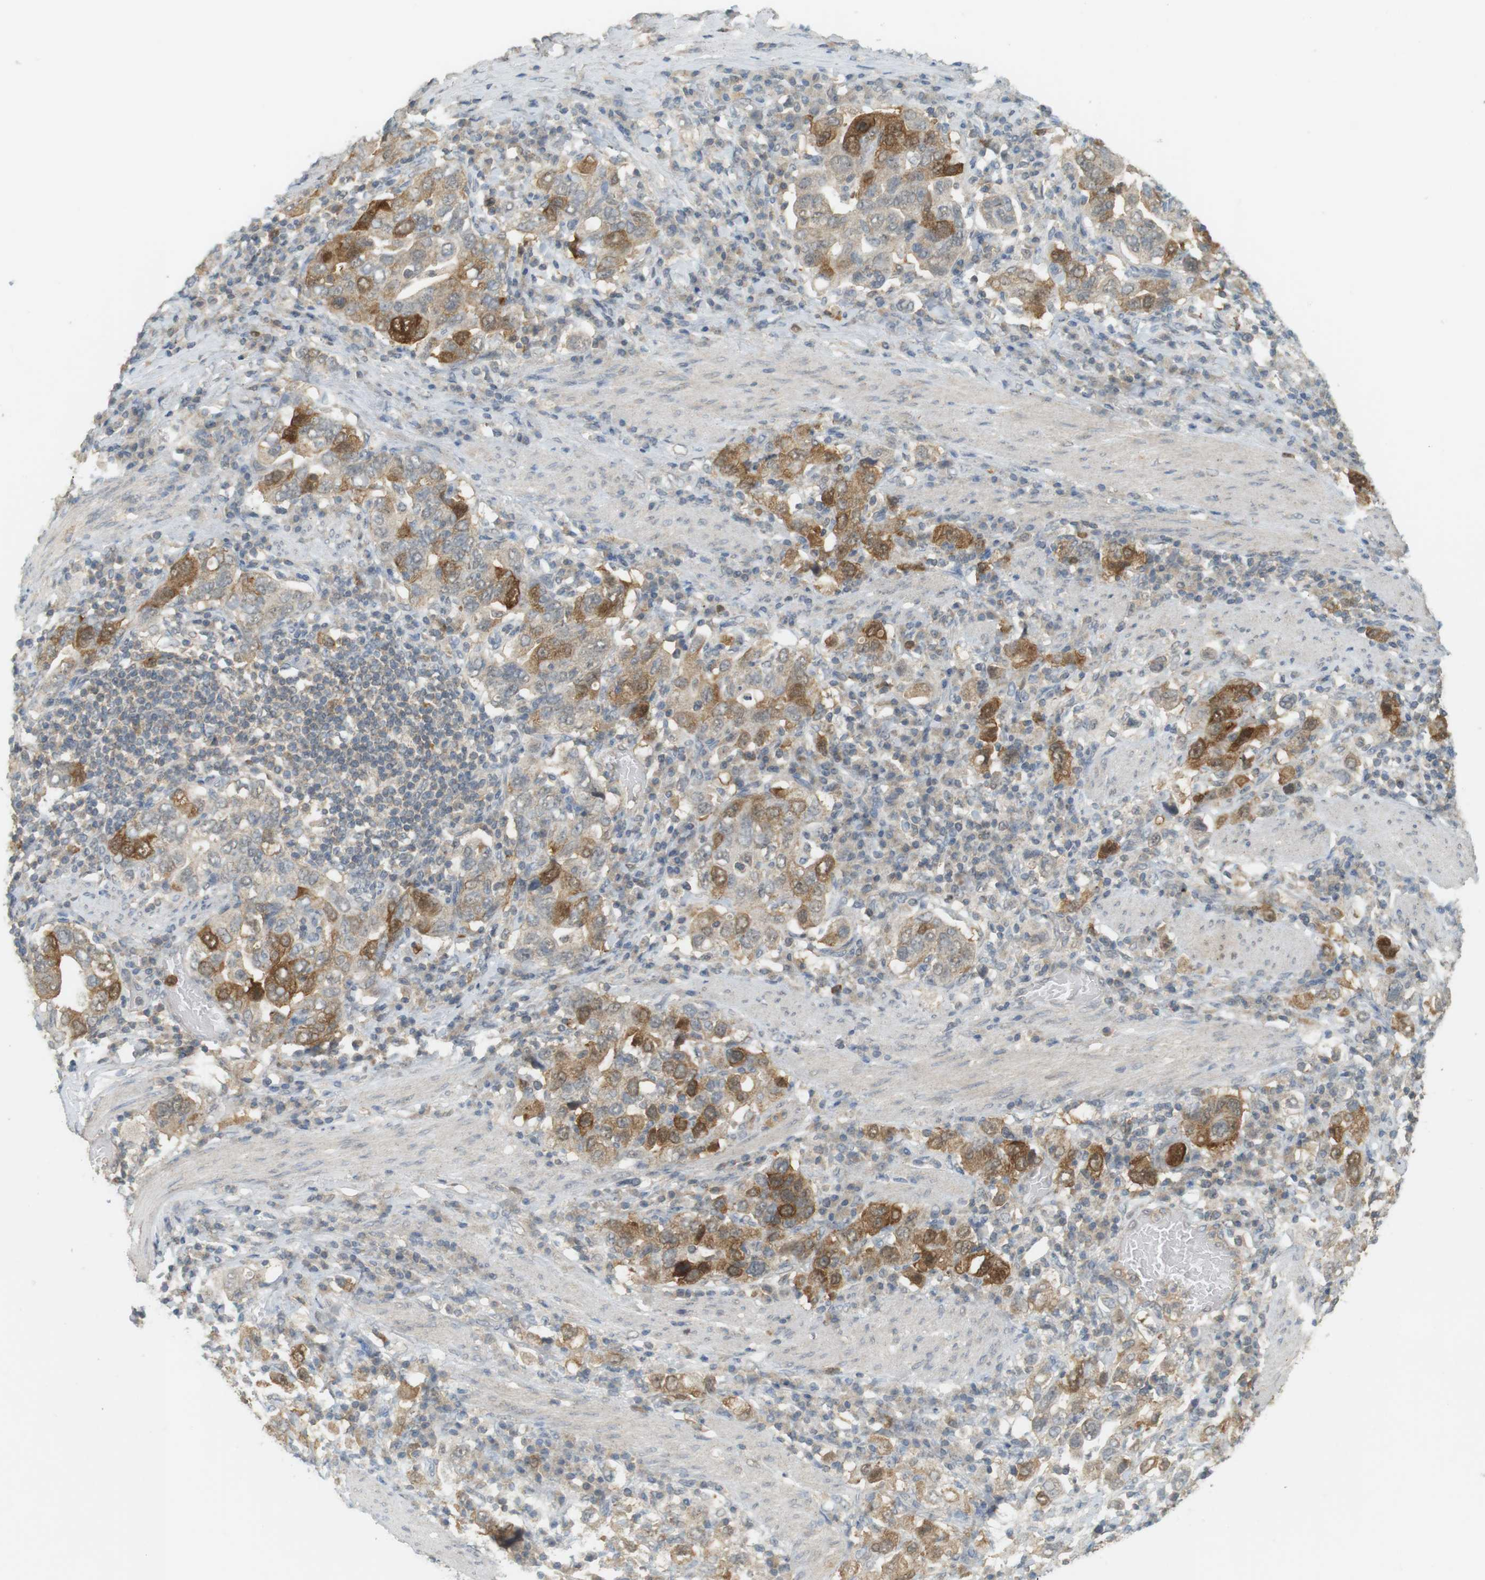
{"staining": {"intensity": "strong", "quantity": "25%-75%", "location": "cytoplasmic/membranous"}, "tissue": "stomach cancer", "cell_type": "Tumor cells", "image_type": "cancer", "snomed": [{"axis": "morphology", "description": "Adenocarcinoma, NOS"}, {"axis": "topography", "description": "Stomach, upper"}], "caption": "Strong cytoplasmic/membranous protein expression is seen in approximately 25%-75% of tumor cells in stomach cancer. The protein of interest is stained brown, and the nuclei are stained in blue (DAB IHC with brightfield microscopy, high magnification).", "gene": "TTK", "patient": {"sex": "male", "age": 62}}